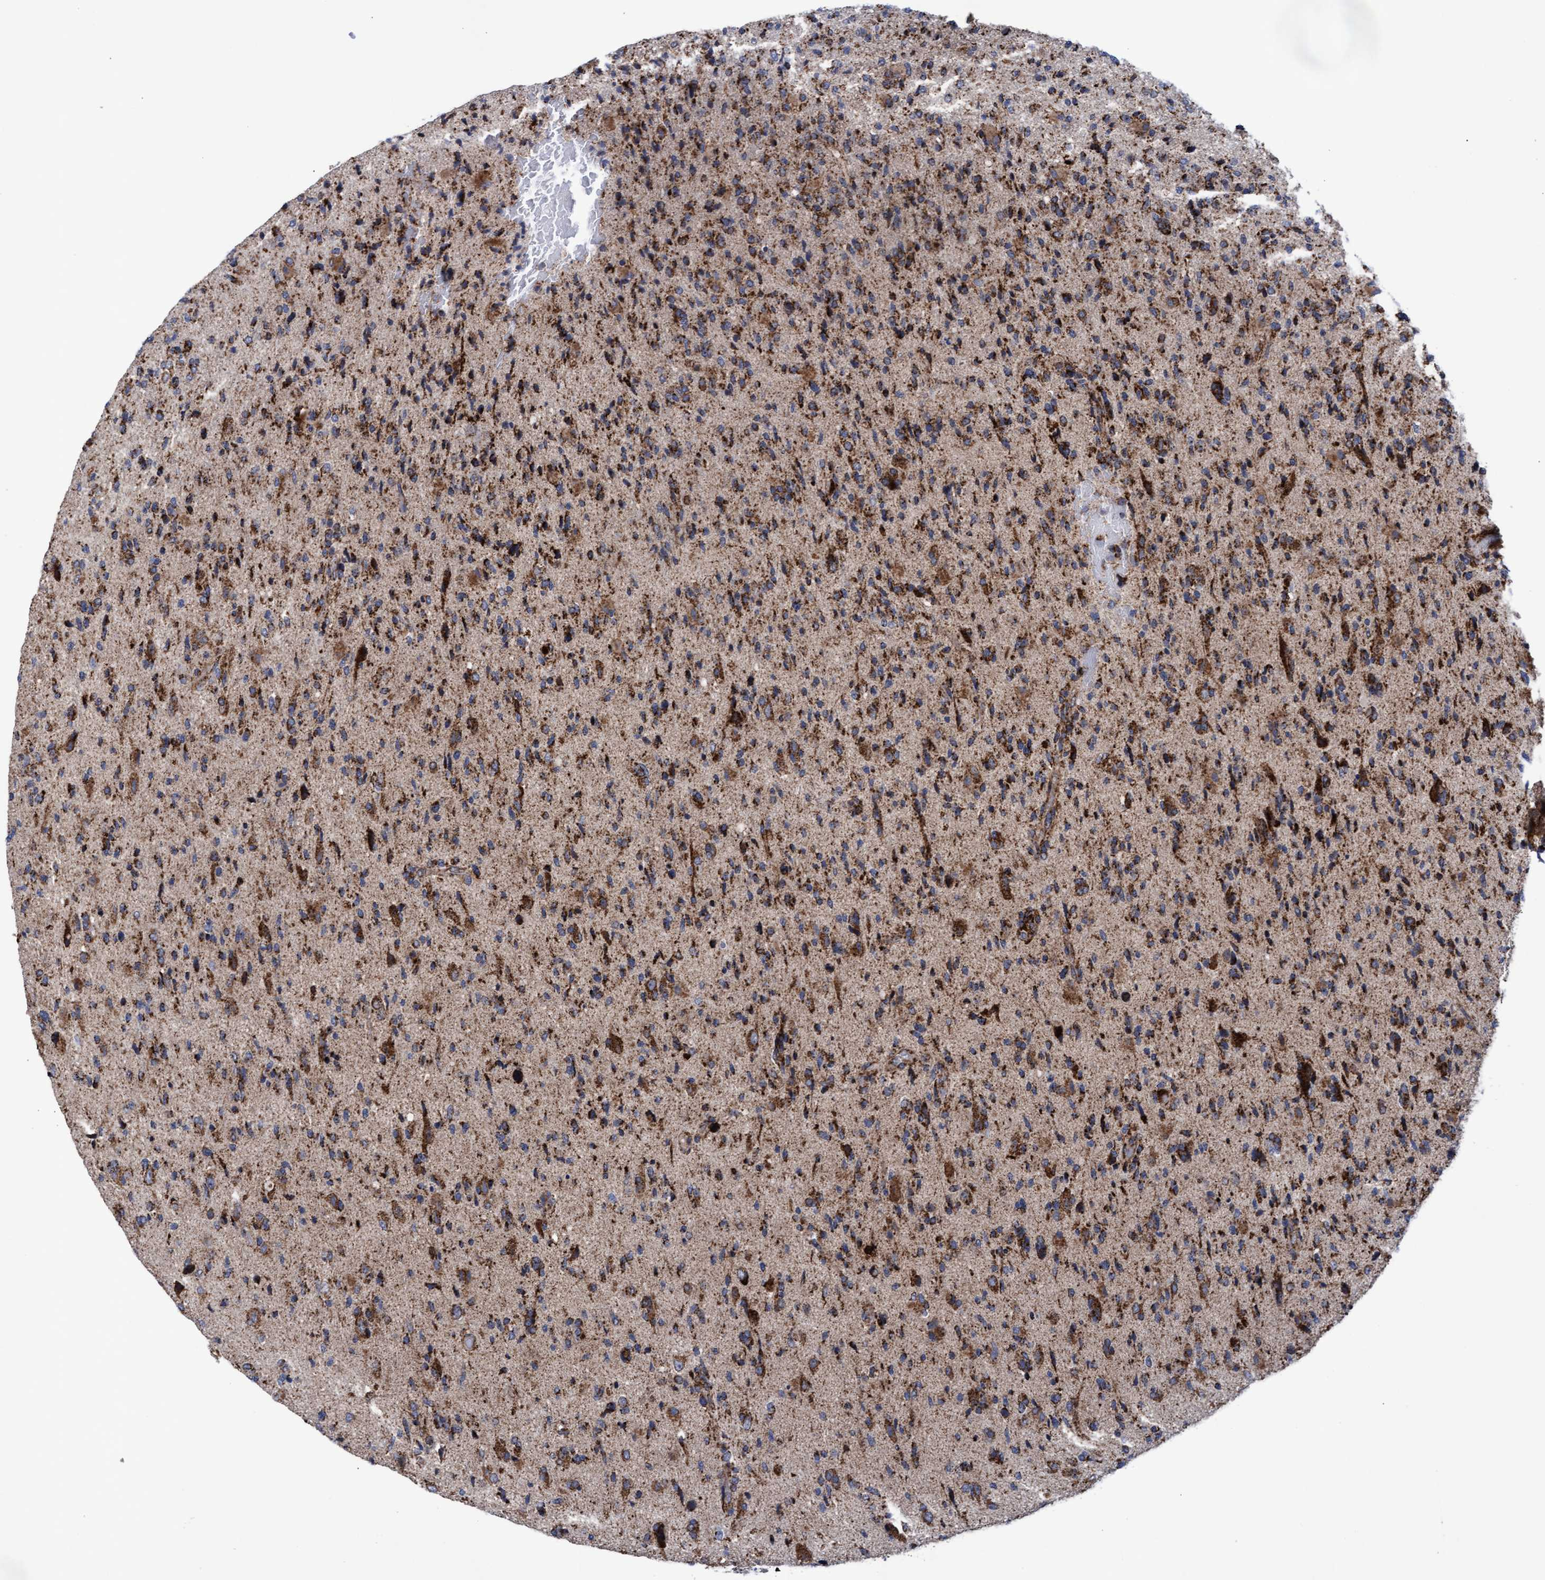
{"staining": {"intensity": "moderate", "quantity": ">75%", "location": "cytoplasmic/membranous"}, "tissue": "glioma", "cell_type": "Tumor cells", "image_type": "cancer", "snomed": [{"axis": "morphology", "description": "Glioma, malignant, High grade"}, {"axis": "topography", "description": "Brain"}], "caption": "Brown immunohistochemical staining in human glioma shows moderate cytoplasmic/membranous staining in about >75% of tumor cells.", "gene": "MRPL38", "patient": {"sex": "male", "age": 72}}